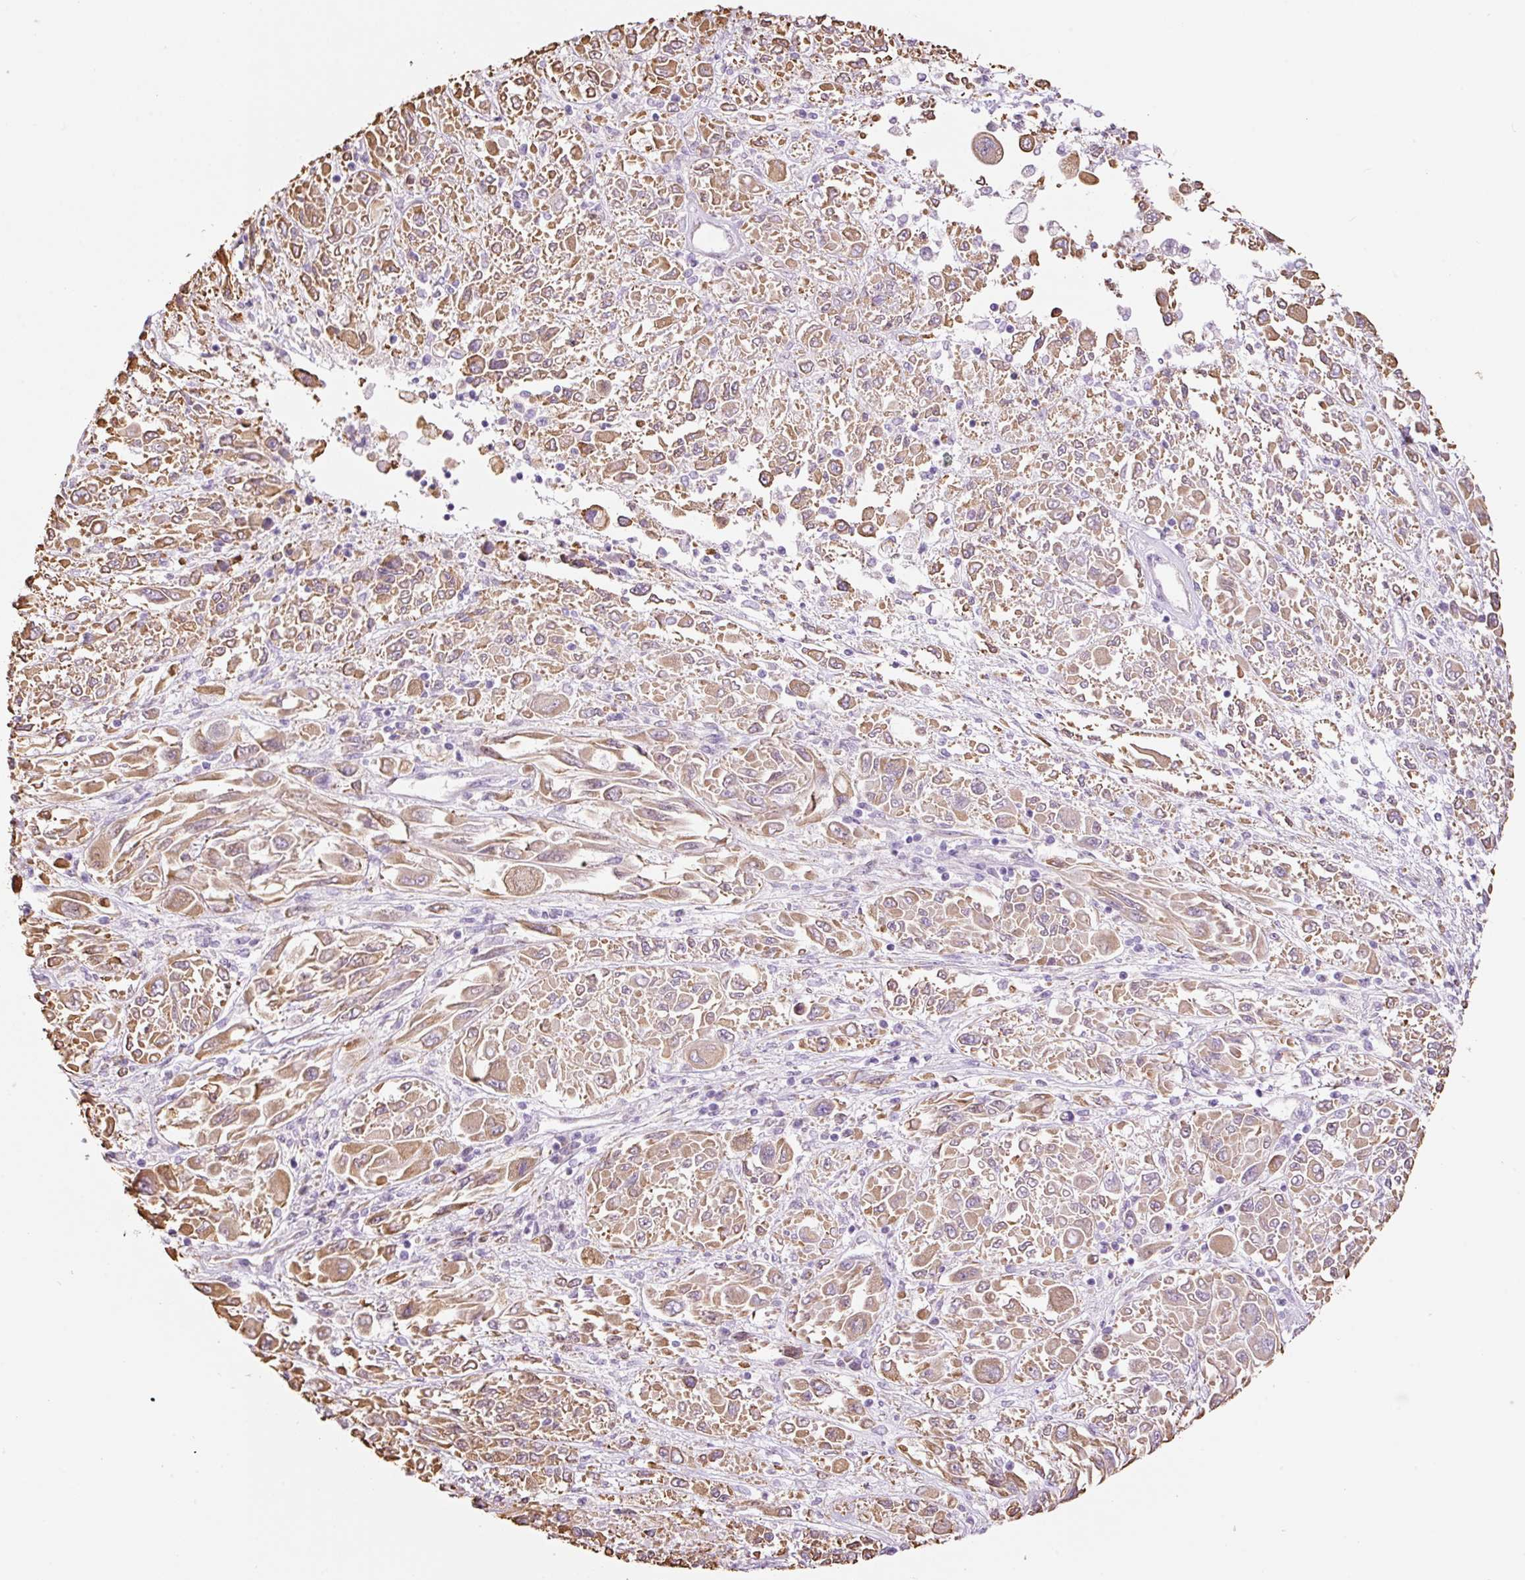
{"staining": {"intensity": "moderate", "quantity": ">75%", "location": "cytoplasmic/membranous"}, "tissue": "melanoma", "cell_type": "Tumor cells", "image_type": "cancer", "snomed": [{"axis": "morphology", "description": "Malignant melanoma, NOS"}, {"axis": "topography", "description": "Skin"}], "caption": "IHC image of melanoma stained for a protein (brown), which demonstrates medium levels of moderate cytoplasmic/membranous positivity in about >75% of tumor cells.", "gene": "GCG", "patient": {"sex": "female", "age": 91}}